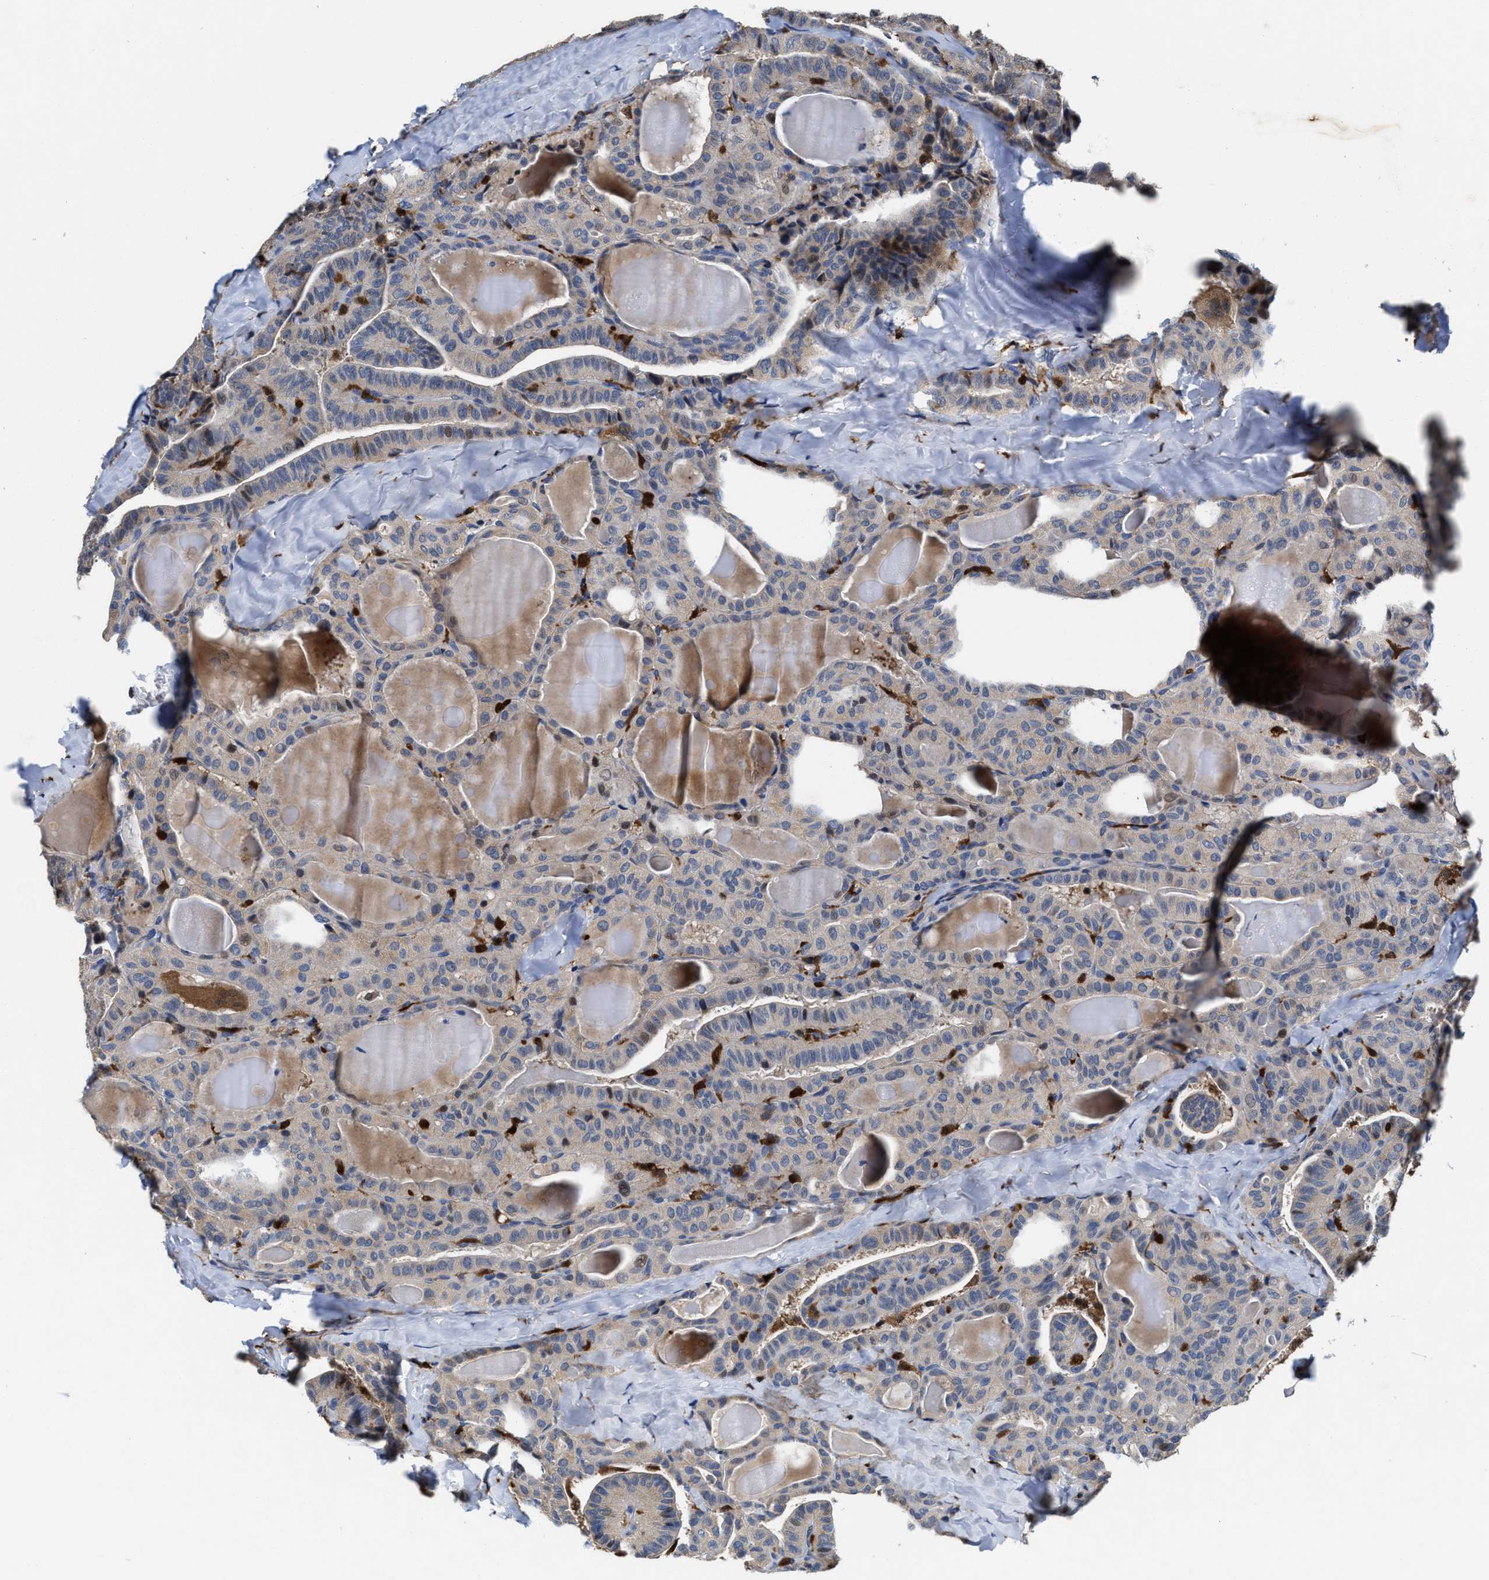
{"staining": {"intensity": "negative", "quantity": "none", "location": "none"}, "tissue": "thyroid cancer", "cell_type": "Tumor cells", "image_type": "cancer", "snomed": [{"axis": "morphology", "description": "Papillary adenocarcinoma, NOS"}, {"axis": "topography", "description": "Thyroid gland"}], "caption": "There is no significant positivity in tumor cells of thyroid papillary adenocarcinoma.", "gene": "RGS10", "patient": {"sex": "male", "age": 77}}